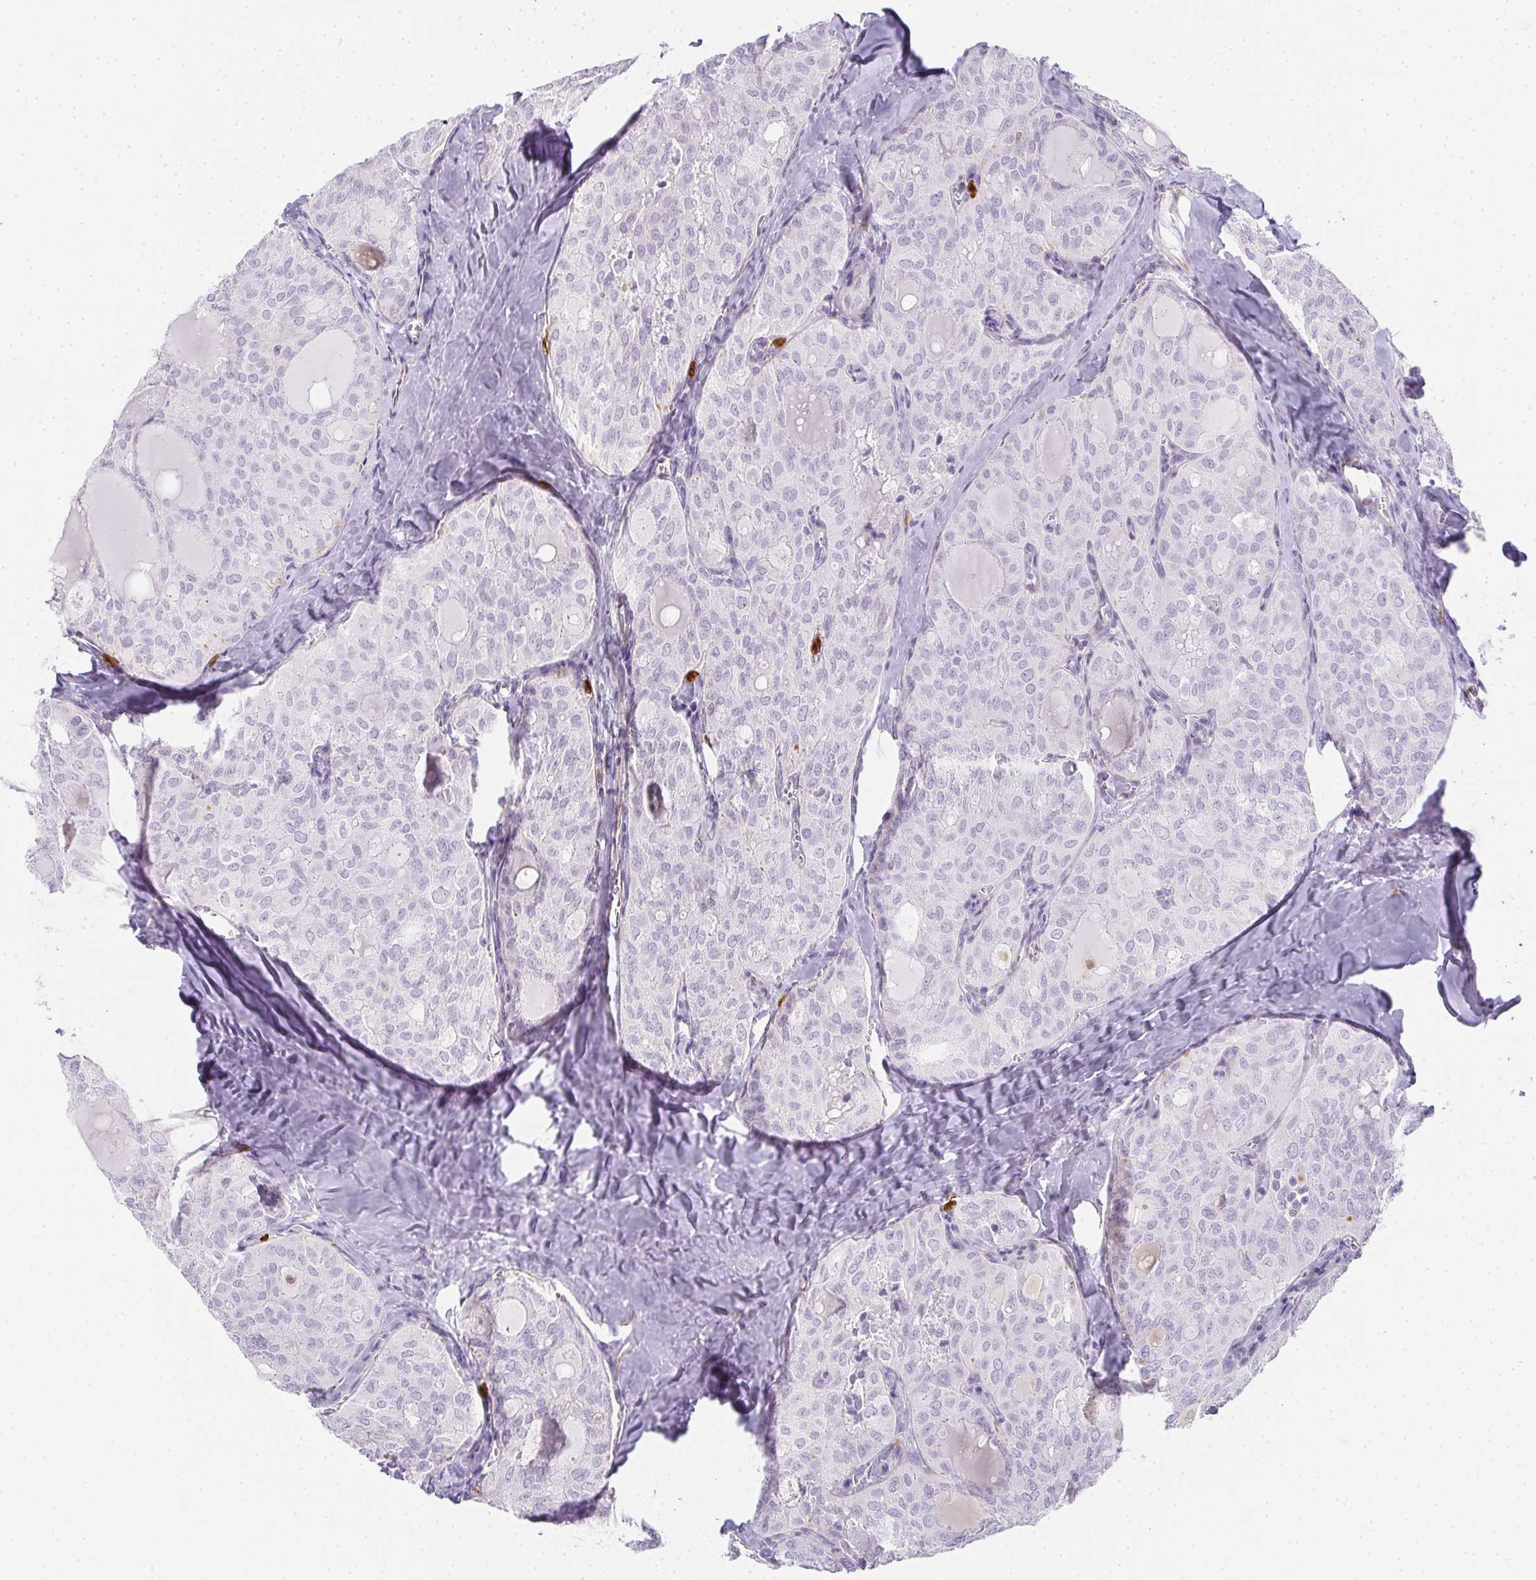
{"staining": {"intensity": "negative", "quantity": "none", "location": "none"}, "tissue": "thyroid cancer", "cell_type": "Tumor cells", "image_type": "cancer", "snomed": [{"axis": "morphology", "description": "Follicular adenoma carcinoma, NOS"}, {"axis": "topography", "description": "Thyroid gland"}], "caption": "Human thyroid cancer stained for a protein using immunohistochemistry (IHC) exhibits no staining in tumor cells.", "gene": "HK3", "patient": {"sex": "male", "age": 75}}